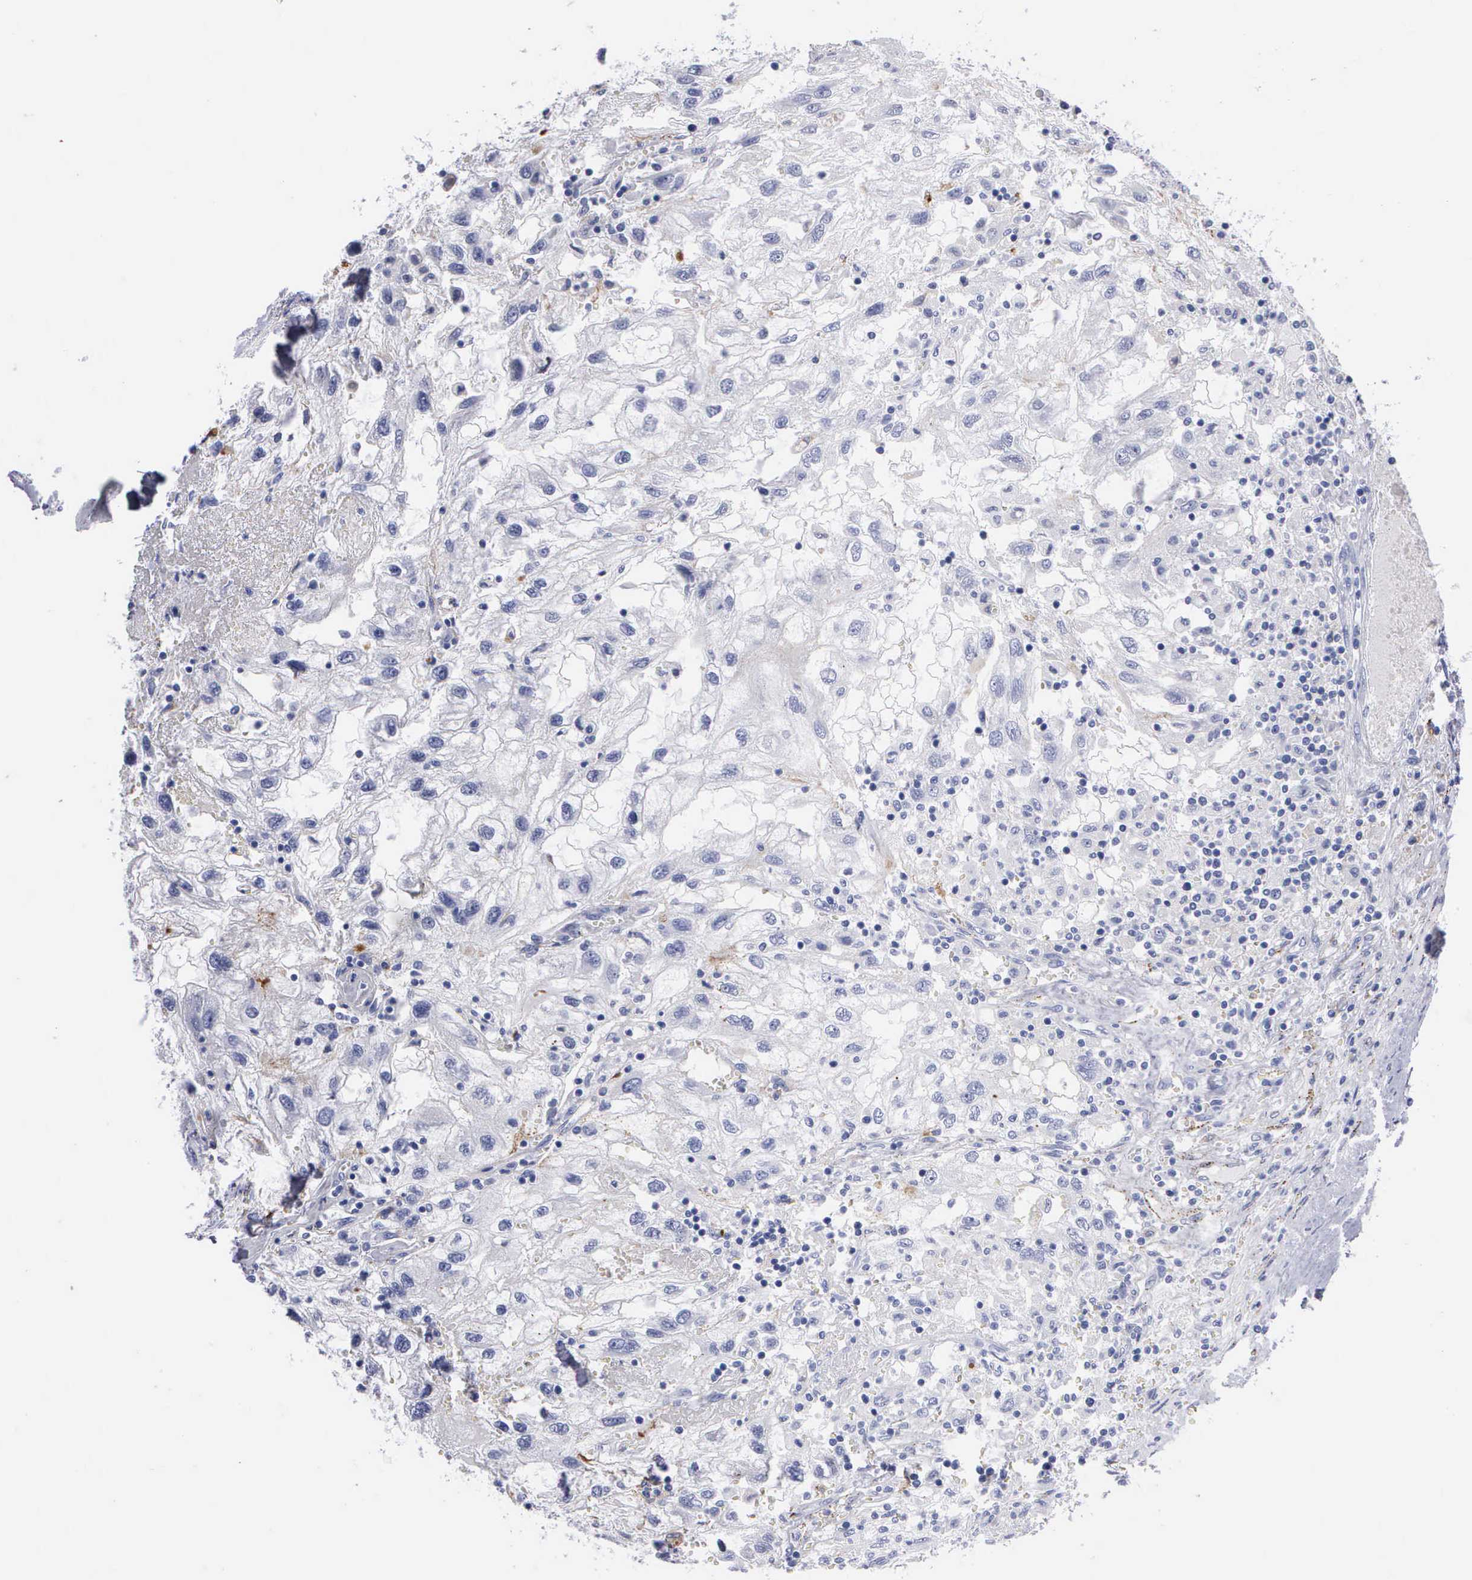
{"staining": {"intensity": "negative", "quantity": "none", "location": "none"}, "tissue": "renal cancer", "cell_type": "Tumor cells", "image_type": "cancer", "snomed": [{"axis": "morphology", "description": "Normal tissue, NOS"}, {"axis": "morphology", "description": "Adenocarcinoma, NOS"}, {"axis": "topography", "description": "Kidney"}], "caption": "Immunohistochemistry (IHC) photomicrograph of neoplastic tissue: human adenocarcinoma (renal) stained with DAB exhibits no significant protein expression in tumor cells.", "gene": "CTSL", "patient": {"sex": "male", "age": 71}}